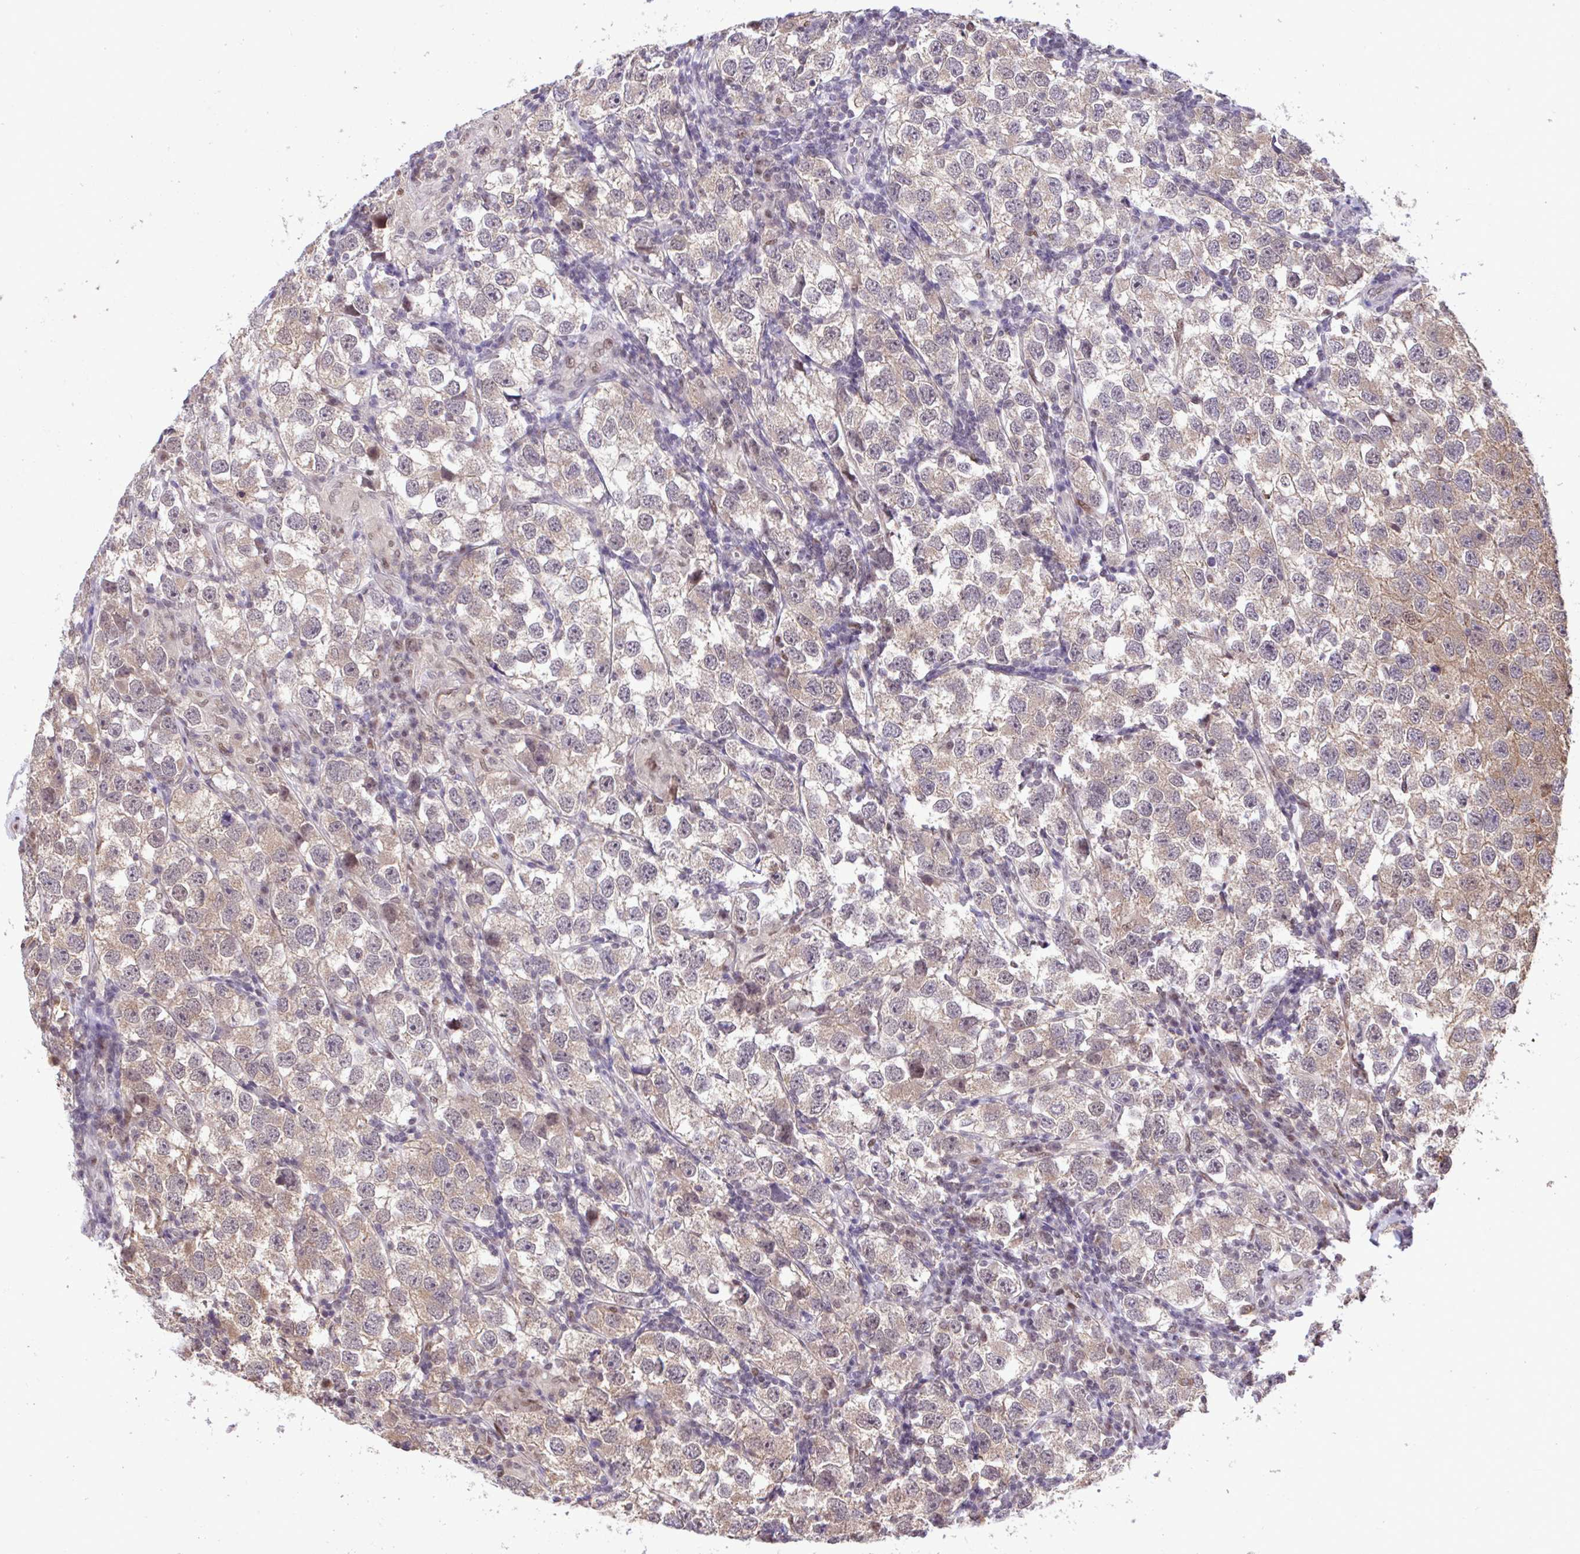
{"staining": {"intensity": "weak", "quantity": "25%-75%", "location": "cytoplasmic/membranous"}, "tissue": "testis cancer", "cell_type": "Tumor cells", "image_type": "cancer", "snomed": [{"axis": "morphology", "description": "Seminoma, NOS"}, {"axis": "topography", "description": "Testis"}], "caption": "Protein staining of seminoma (testis) tissue shows weak cytoplasmic/membranous expression in about 25%-75% of tumor cells.", "gene": "GLIS3", "patient": {"sex": "male", "age": 26}}